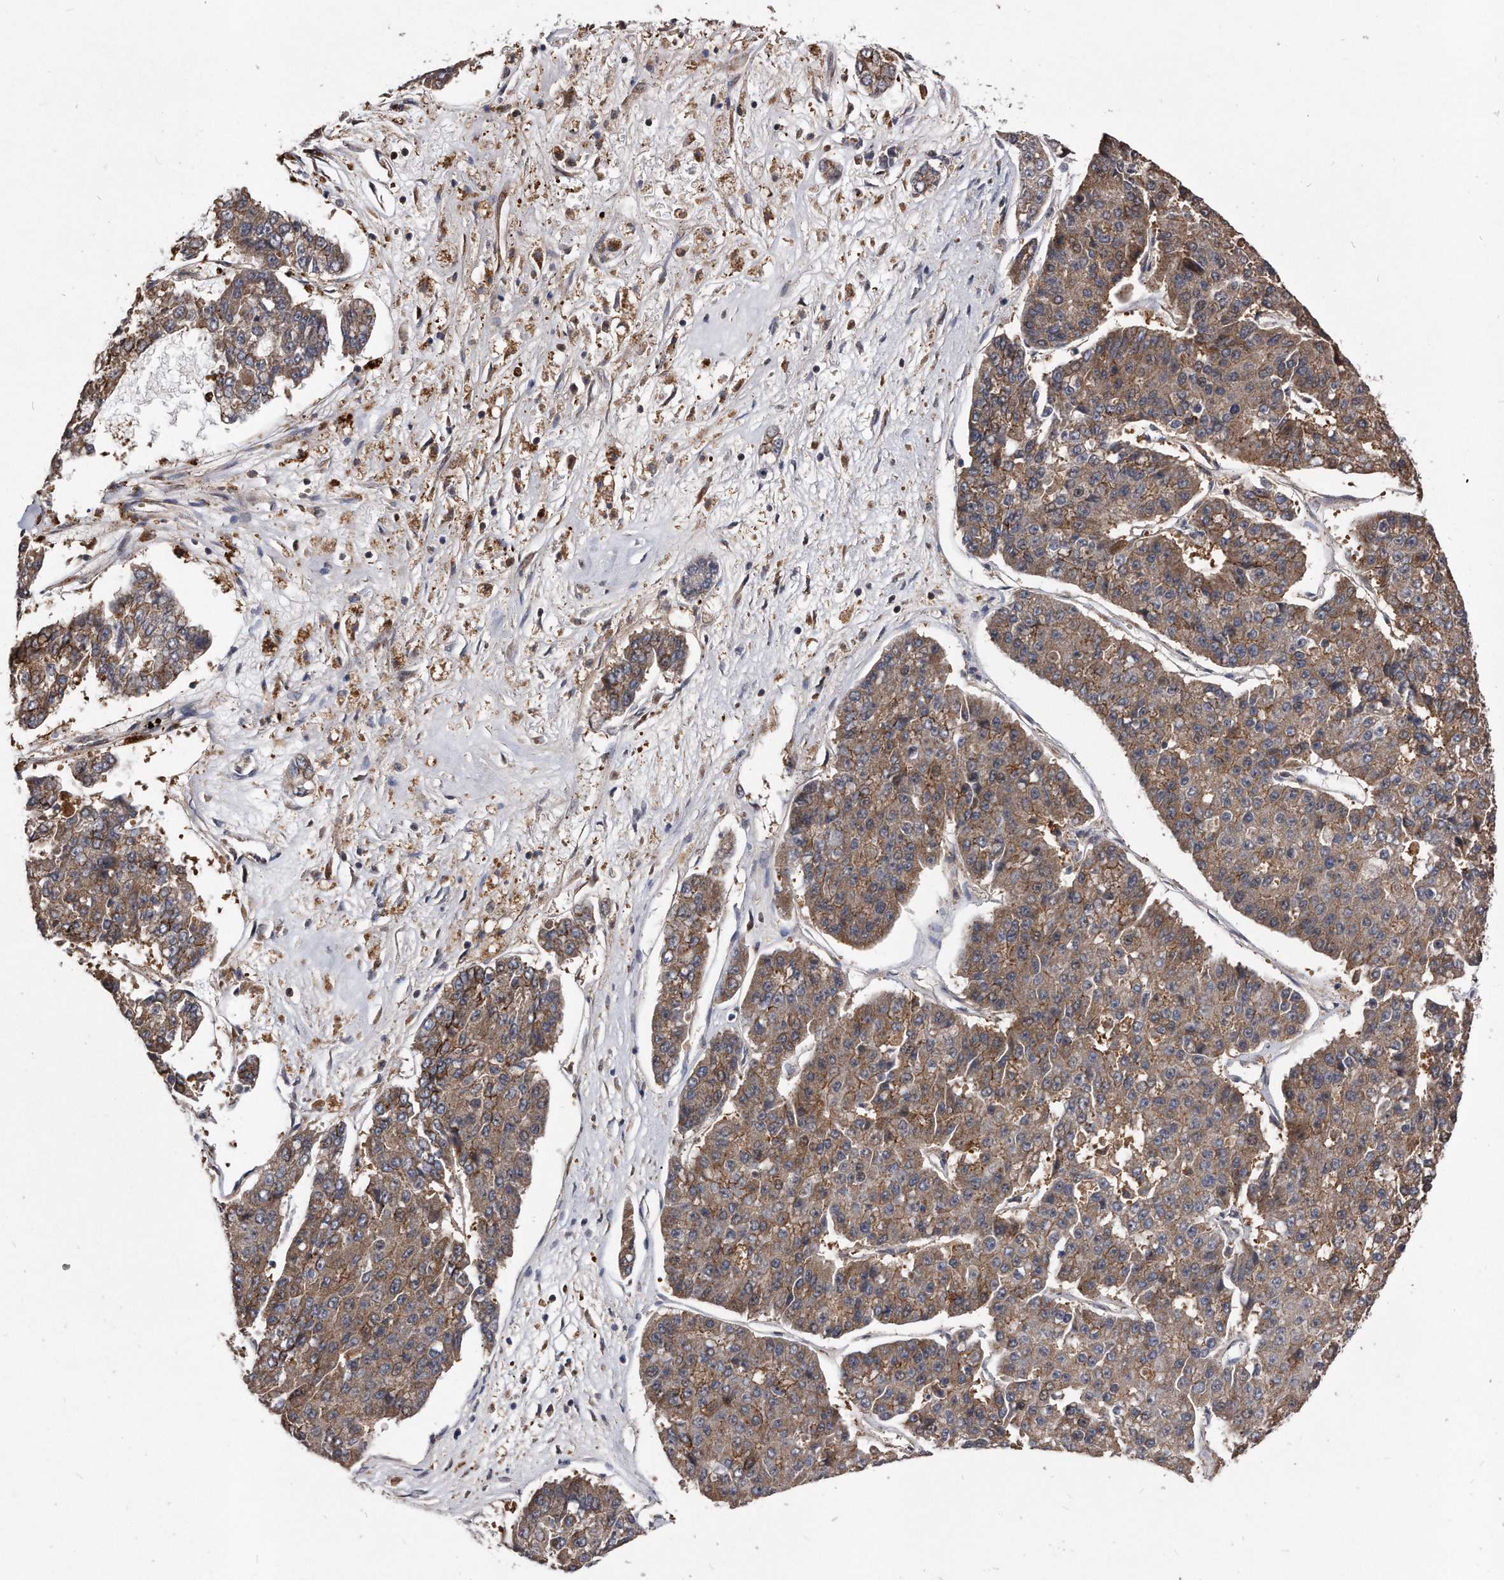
{"staining": {"intensity": "moderate", "quantity": ">75%", "location": "cytoplasmic/membranous"}, "tissue": "pancreatic cancer", "cell_type": "Tumor cells", "image_type": "cancer", "snomed": [{"axis": "morphology", "description": "Adenocarcinoma, NOS"}, {"axis": "topography", "description": "Pancreas"}], "caption": "The immunohistochemical stain labels moderate cytoplasmic/membranous staining in tumor cells of pancreatic cancer tissue.", "gene": "IL20RA", "patient": {"sex": "male", "age": 50}}